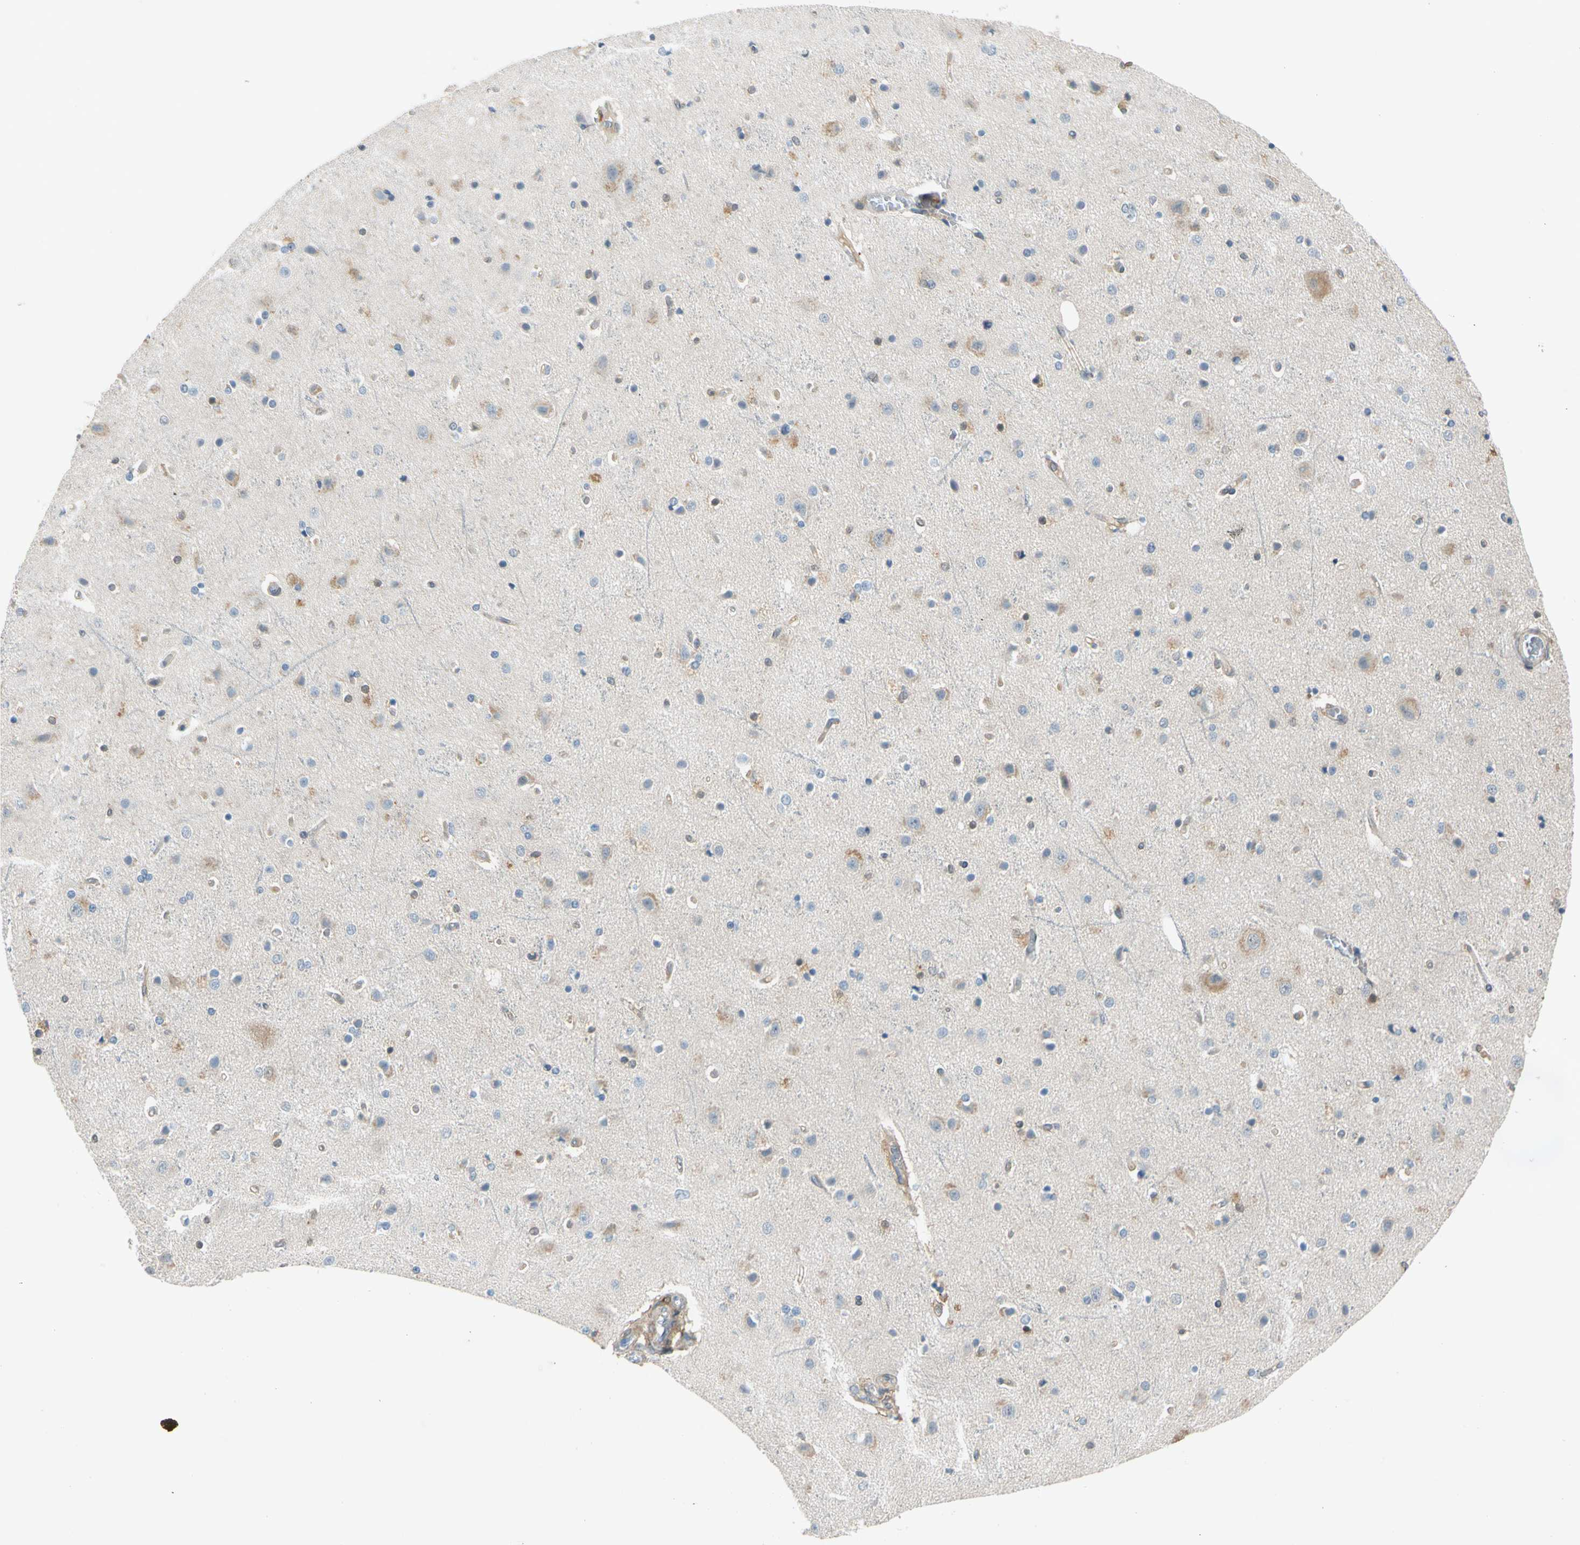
{"staining": {"intensity": "weak", "quantity": ">75%", "location": "cytoplasmic/membranous"}, "tissue": "cerebral cortex", "cell_type": "Endothelial cells", "image_type": "normal", "snomed": [{"axis": "morphology", "description": "Normal tissue, NOS"}, {"axis": "topography", "description": "Cerebral cortex"}], "caption": "Immunohistochemical staining of benign human cerebral cortex shows >75% levels of weak cytoplasmic/membranous protein expression in approximately >75% of endothelial cells.", "gene": "WIPI1", "patient": {"sex": "female", "age": 54}}